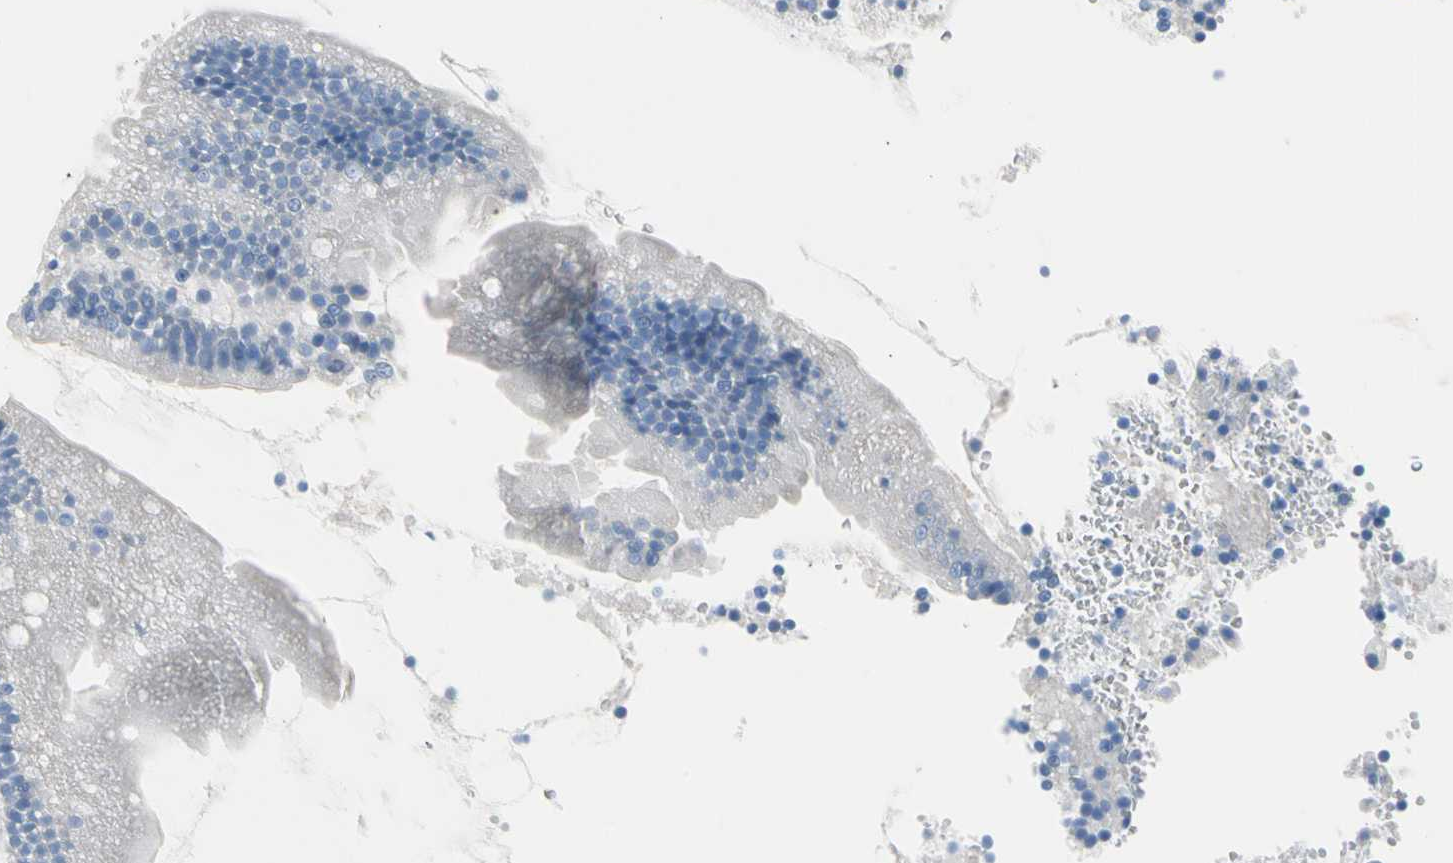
{"staining": {"intensity": "negative", "quantity": "none", "location": "none"}, "tissue": "duodenum", "cell_type": "Glandular cells", "image_type": "normal", "snomed": [{"axis": "morphology", "description": "Normal tissue, NOS"}, {"axis": "topography", "description": "Duodenum"}], "caption": "An image of duodenum stained for a protein exhibits no brown staining in glandular cells.", "gene": "TPO", "patient": {"sex": "male", "age": 66}}